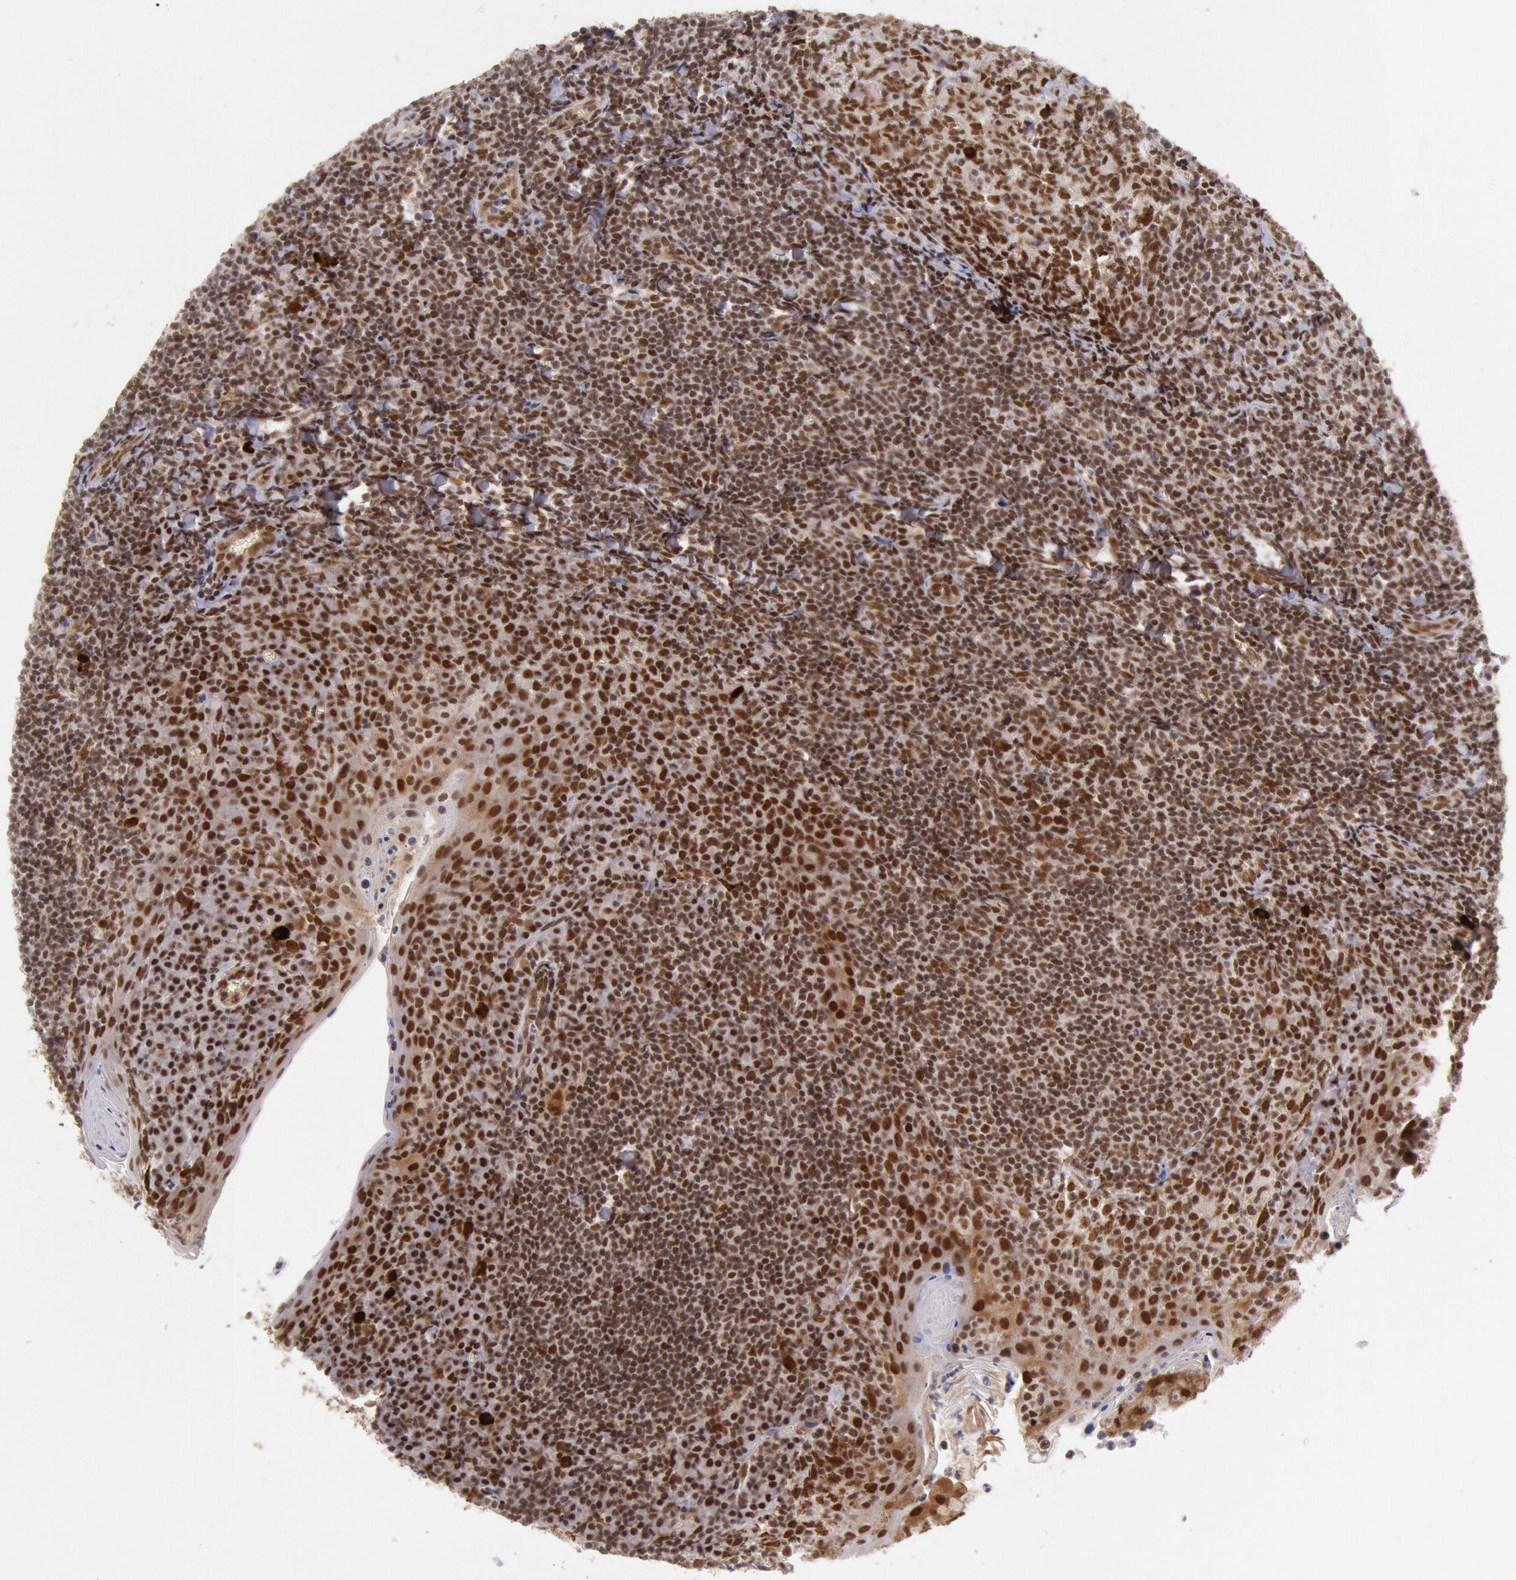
{"staining": {"intensity": "strong", "quantity": ">75%", "location": "nuclear"}, "tissue": "tonsil", "cell_type": "Germinal center cells", "image_type": "normal", "snomed": [{"axis": "morphology", "description": "Normal tissue, NOS"}, {"axis": "topography", "description": "Tonsil"}], "caption": "Strong nuclear protein expression is seen in about >75% of germinal center cells in tonsil.", "gene": "CDKN2B", "patient": {"sex": "male", "age": 31}}